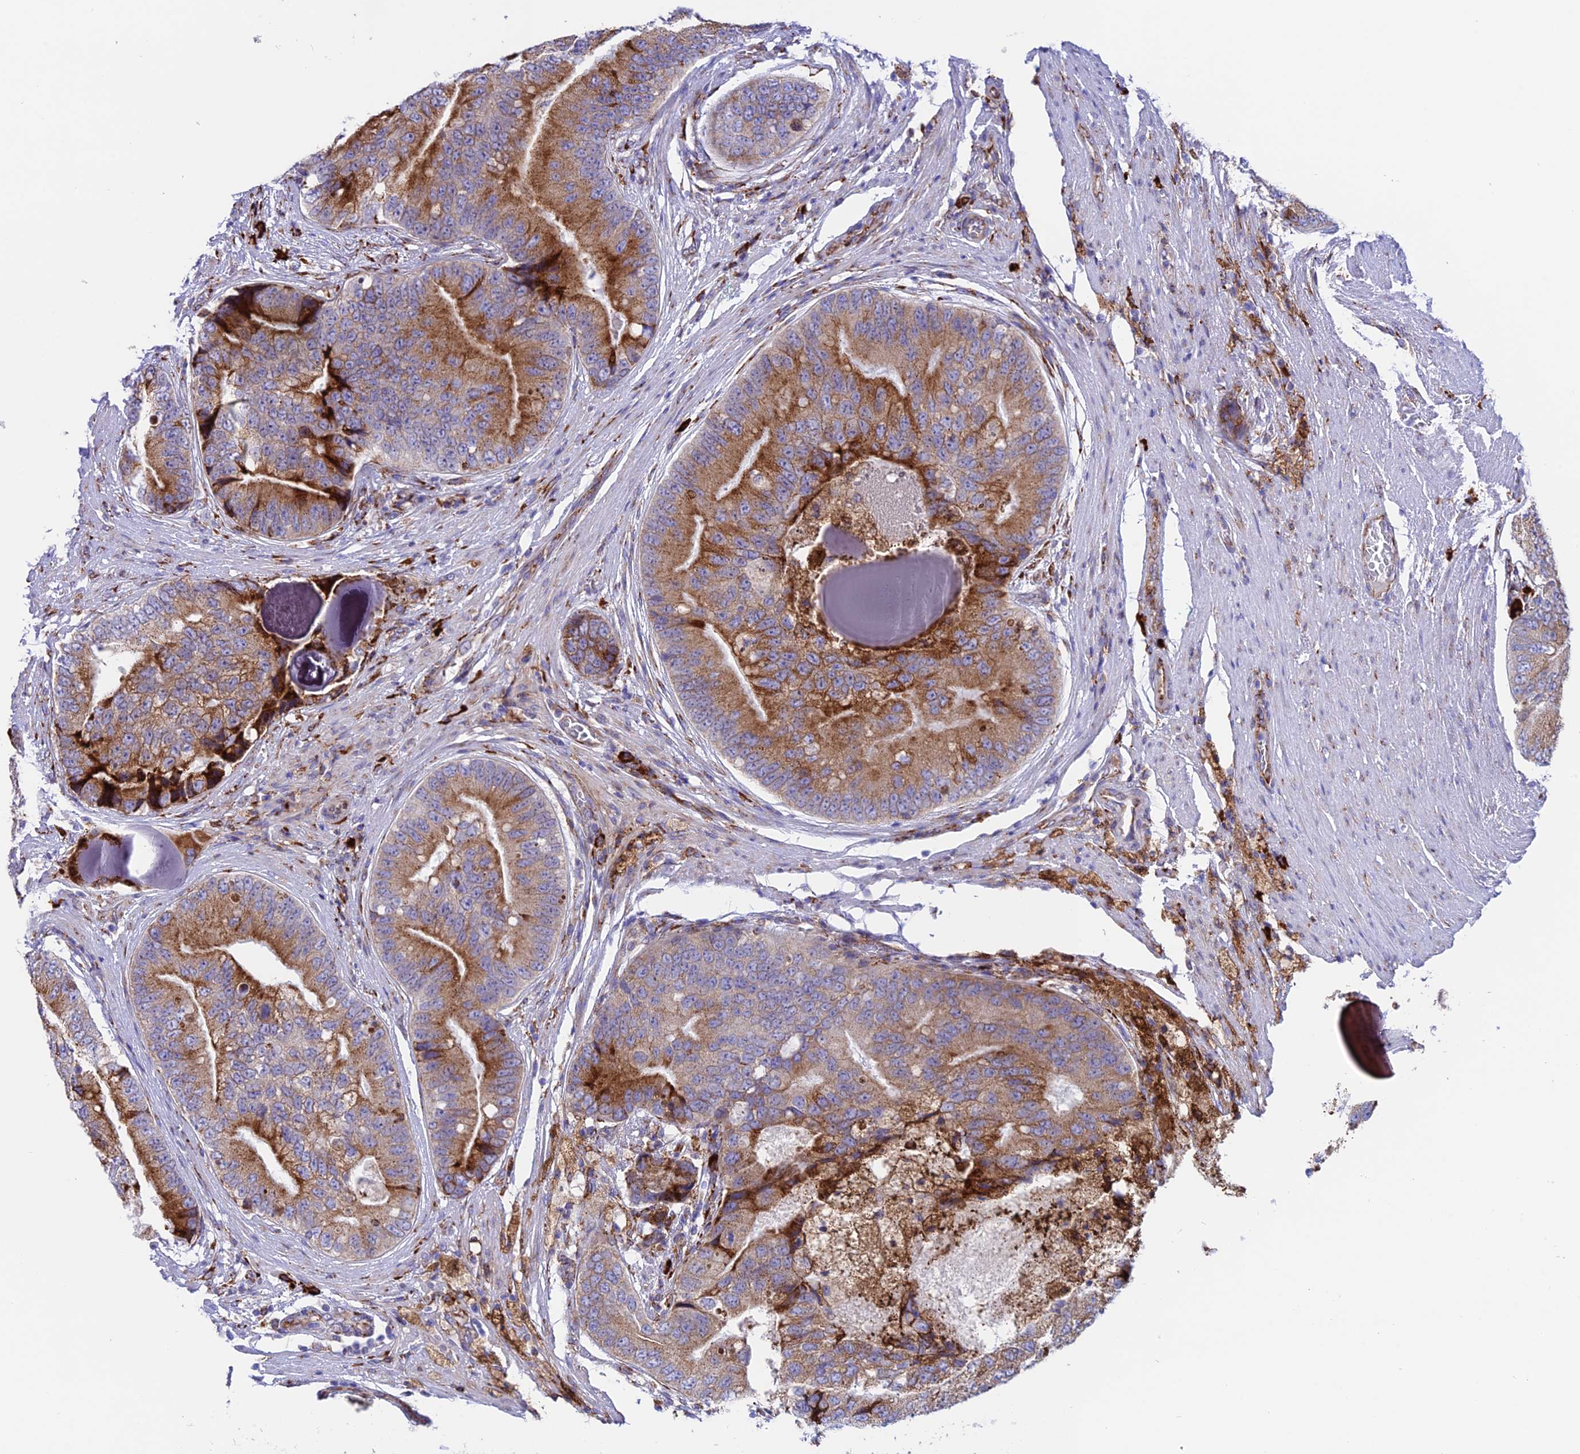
{"staining": {"intensity": "strong", "quantity": "25%-75%", "location": "cytoplasmic/membranous"}, "tissue": "prostate cancer", "cell_type": "Tumor cells", "image_type": "cancer", "snomed": [{"axis": "morphology", "description": "Adenocarcinoma, High grade"}, {"axis": "topography", "description": "Prostate"}], "caption": "A brown stain labels strong cytoplasmic/membranous positivity of a protein in human prostate cancer tumor cells.", "gene": "TUBGCP6", "patient": {"sex": "male", "age": 70}}